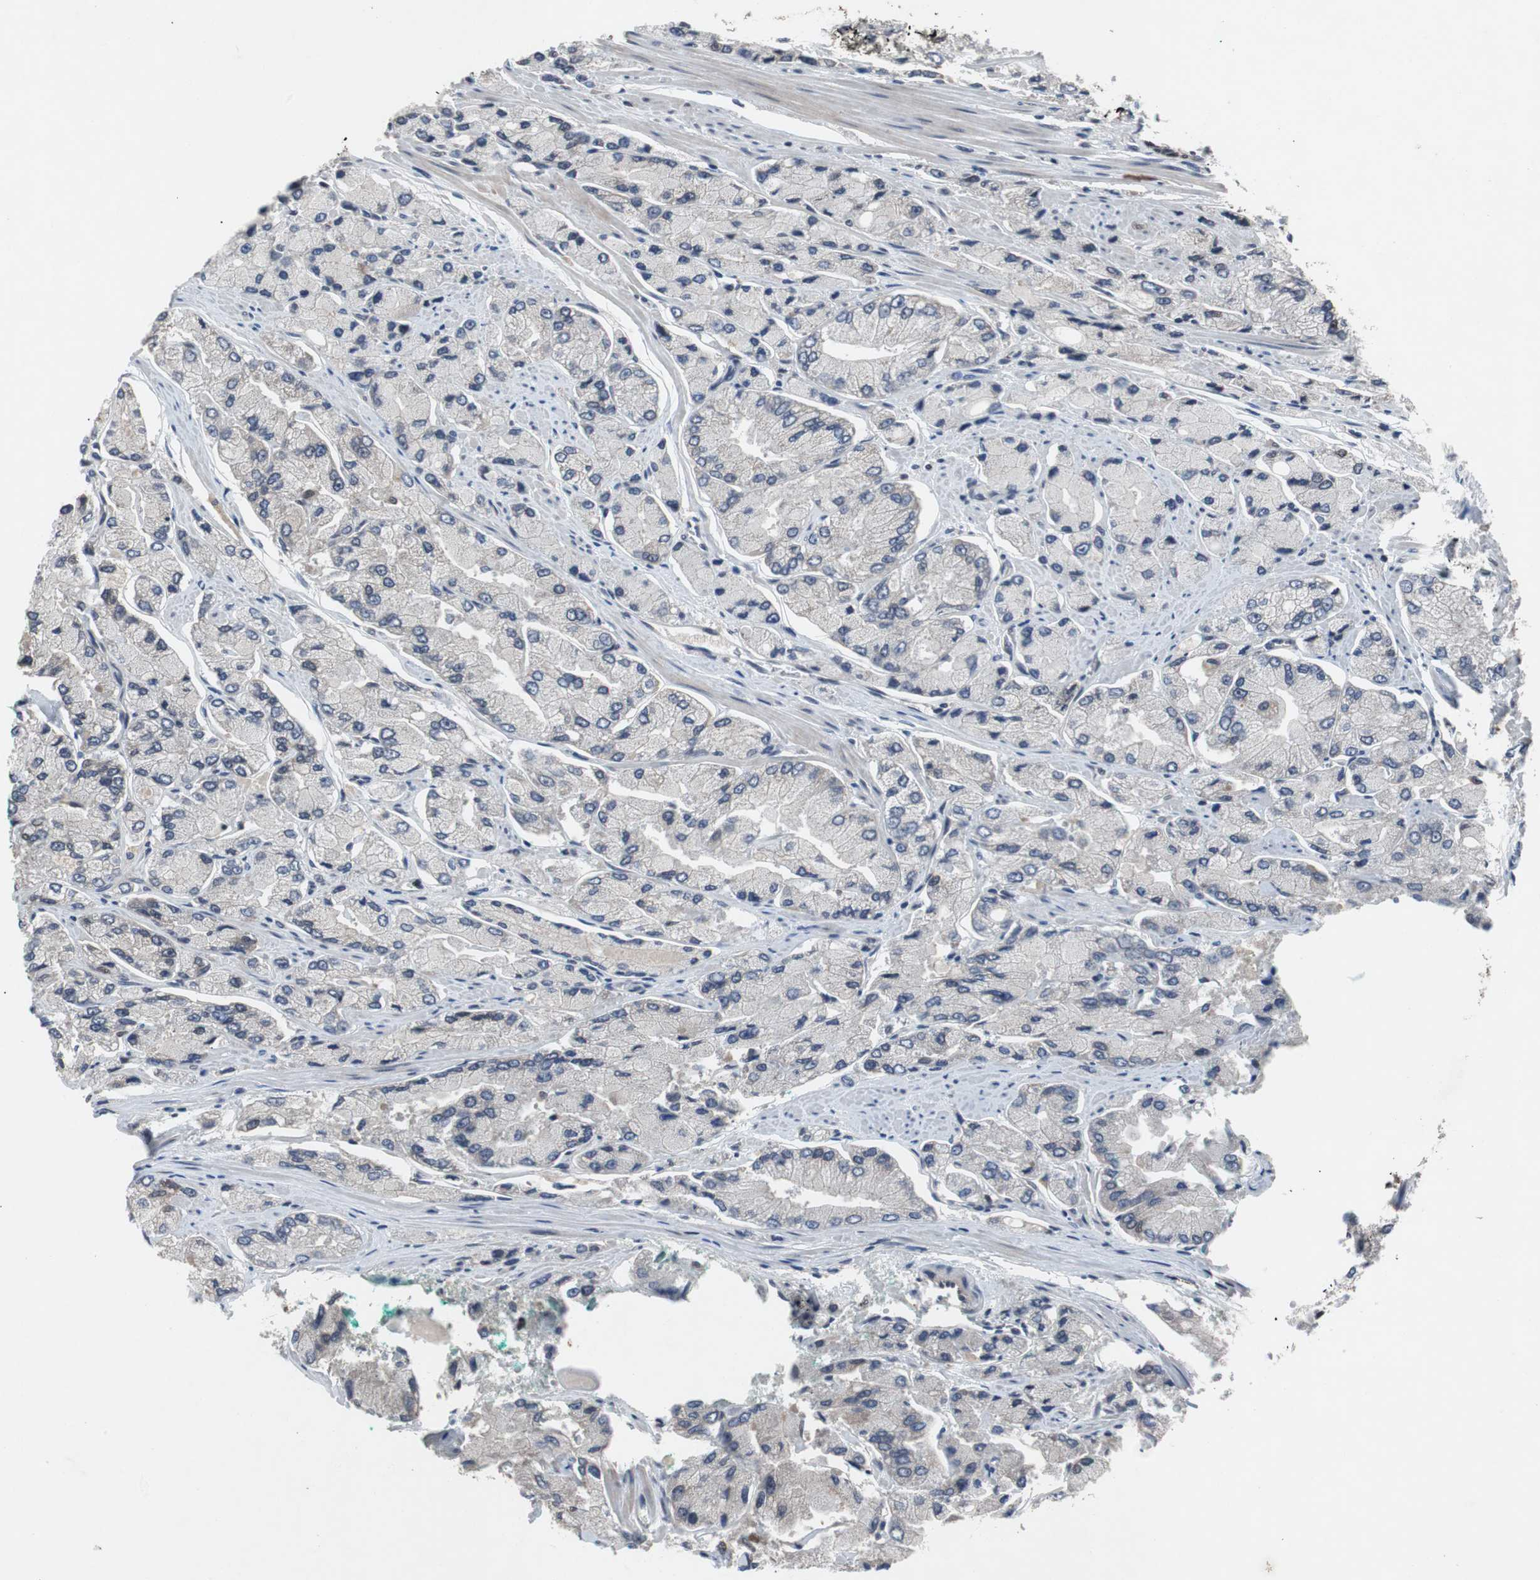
{"staining": {"intensity": "negative", "quantity": "none", "location": "none"}, "tissue": "prostate cancer", "cell_type": "Tumor cells", "image_type": "cancer", "snomed": [{"axis": "morphology", "description": "Adenocarcinoma, High grade"}, {"axis": "topography", "description": "Prostate"}], "caption": "Protein analysis of prostate cancer (adenocarcinoma (high-grade)) exhibits no significant expression in tumor cells.", "gene": "TP63", "patient": {"sex": "male", "age": 58}}